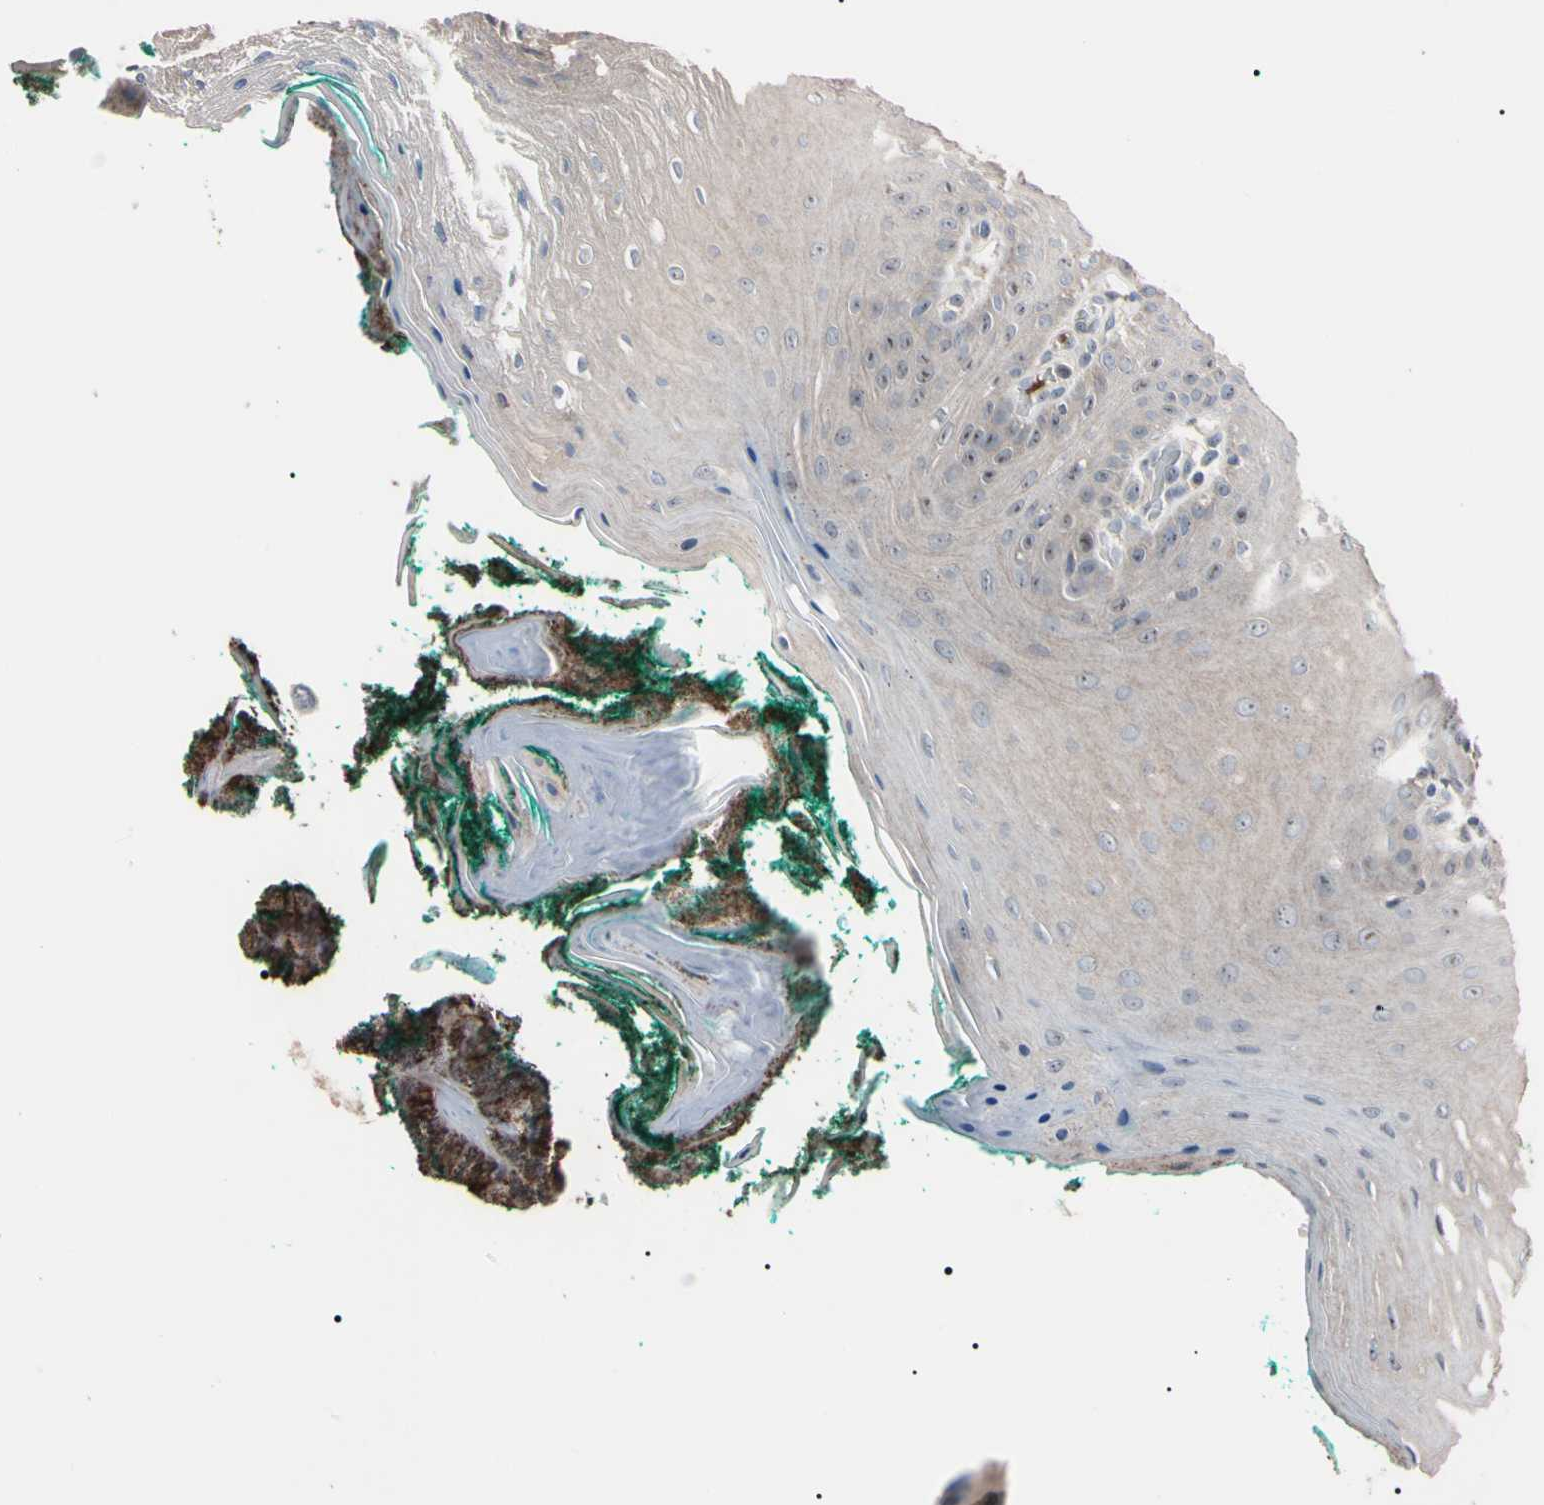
{"staining": {"intensity": "weak", "quantity": ">75%", "location": "cytoplasmic/membranous"}, "tissue": "oral mucosa", "cell_type": "Squamous epithelial cells", "image_type": "normal", "snomed": [{"axis": "morphology", "description": "Normal tissue, NOS"}, {"axis": "topography", "description": "Skeletal muscle"}, {"axis": "topography", "description": "Oral tissue"}], "caption": "A brown stain shows weak cytoplasmic/membranous positivity of a protein in squamous epithelial cells of benign oral mucosa.", "gene": "TRAF5", "patient": {"sex": "male", "age": 58}}